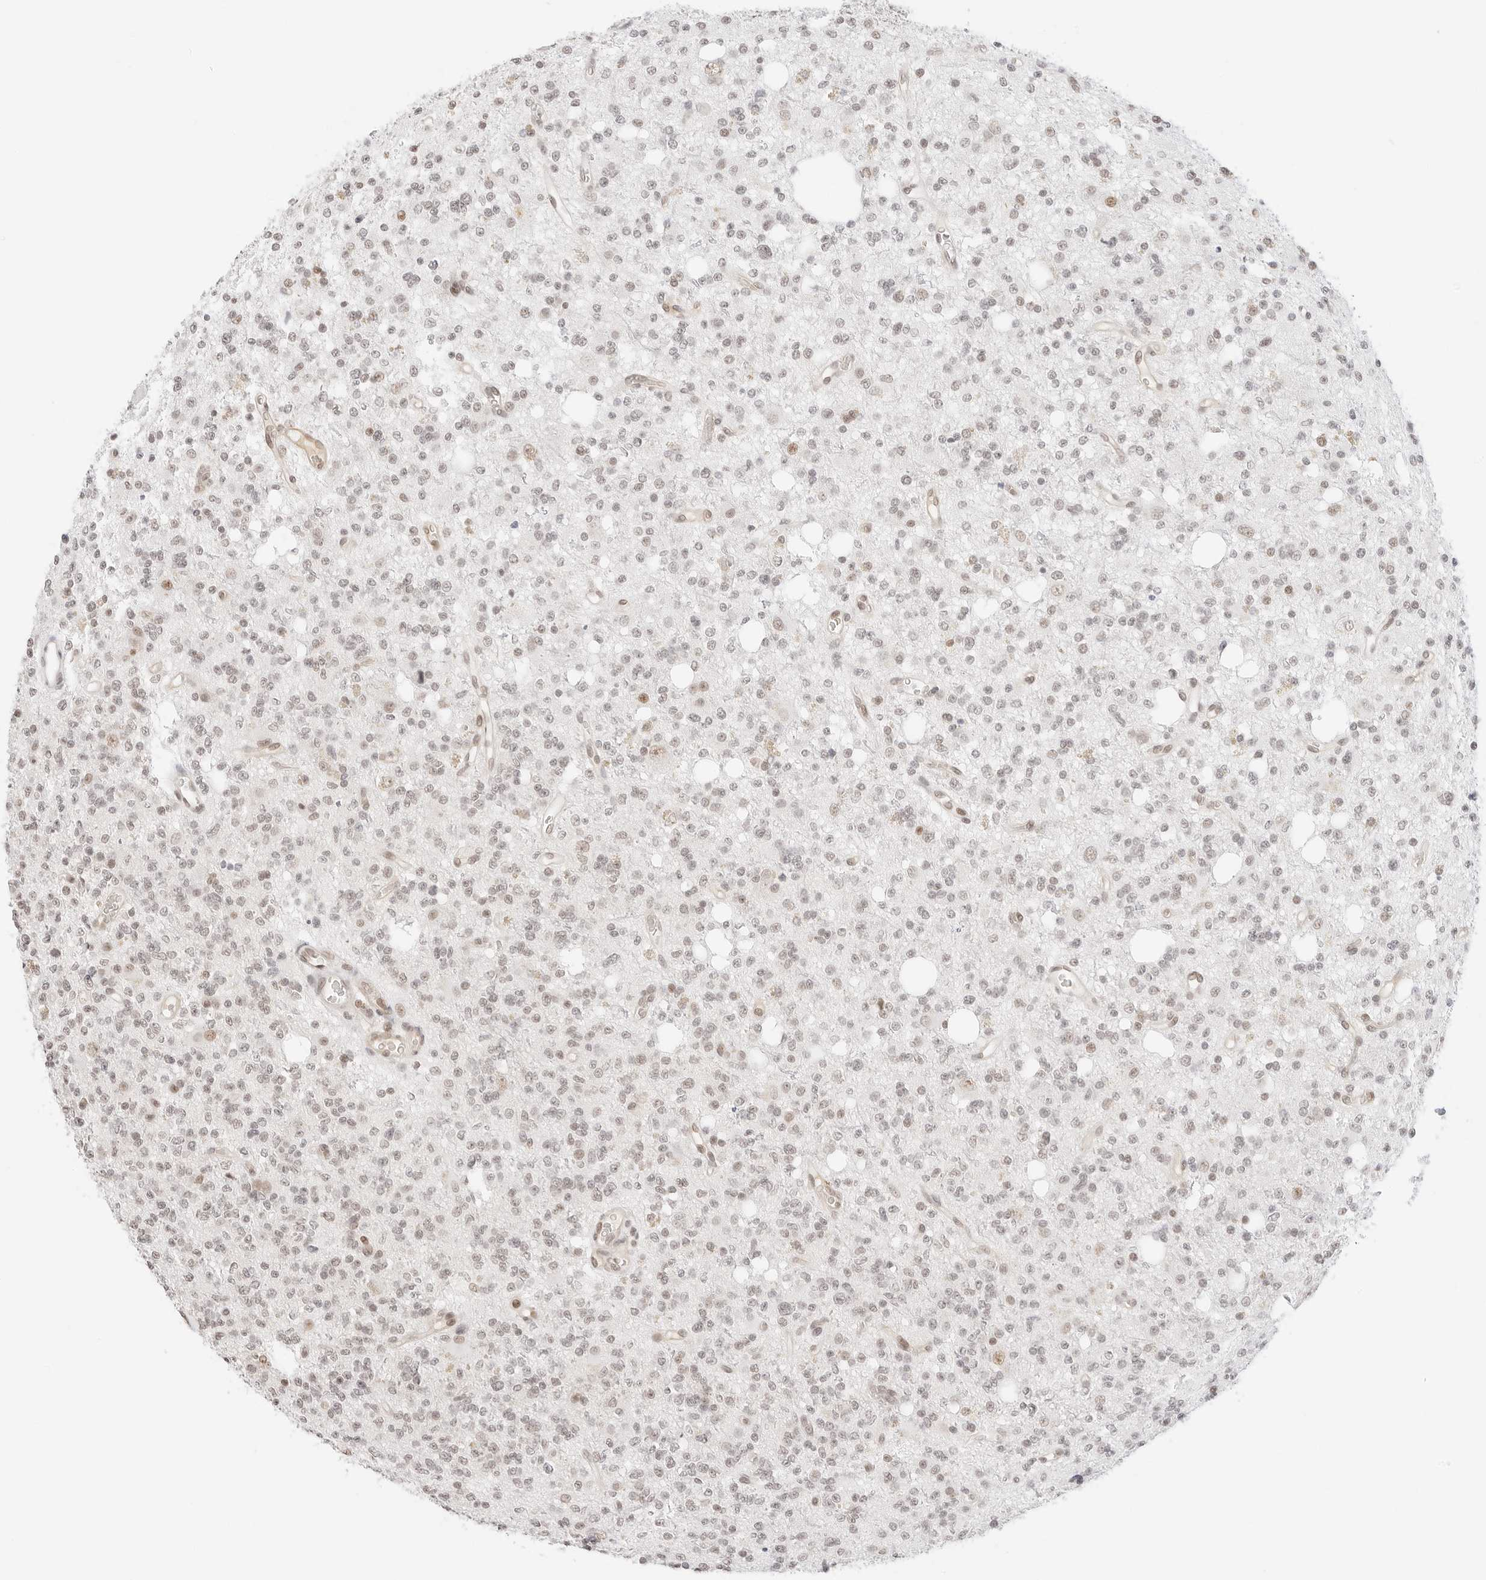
{"staining": {"intensity": "weak", "quantity": "<25%", "location": "nuclear"}, "tissue": "glioma", "cell_type": "Tumor cells", "image_type": "cancer", "snomed": [{"axis": "morphology", "description": "Glioma, malignant, High grade"}, {"axis": "topography", "description": "Brain"}], "caption": "An immunohistochemistry (IHC) micrograph of glioma is shown. There is no staining in tumor cells of glioma.", "gene": "ITGA6", "patient": {"sex": "female", "age": 62}}